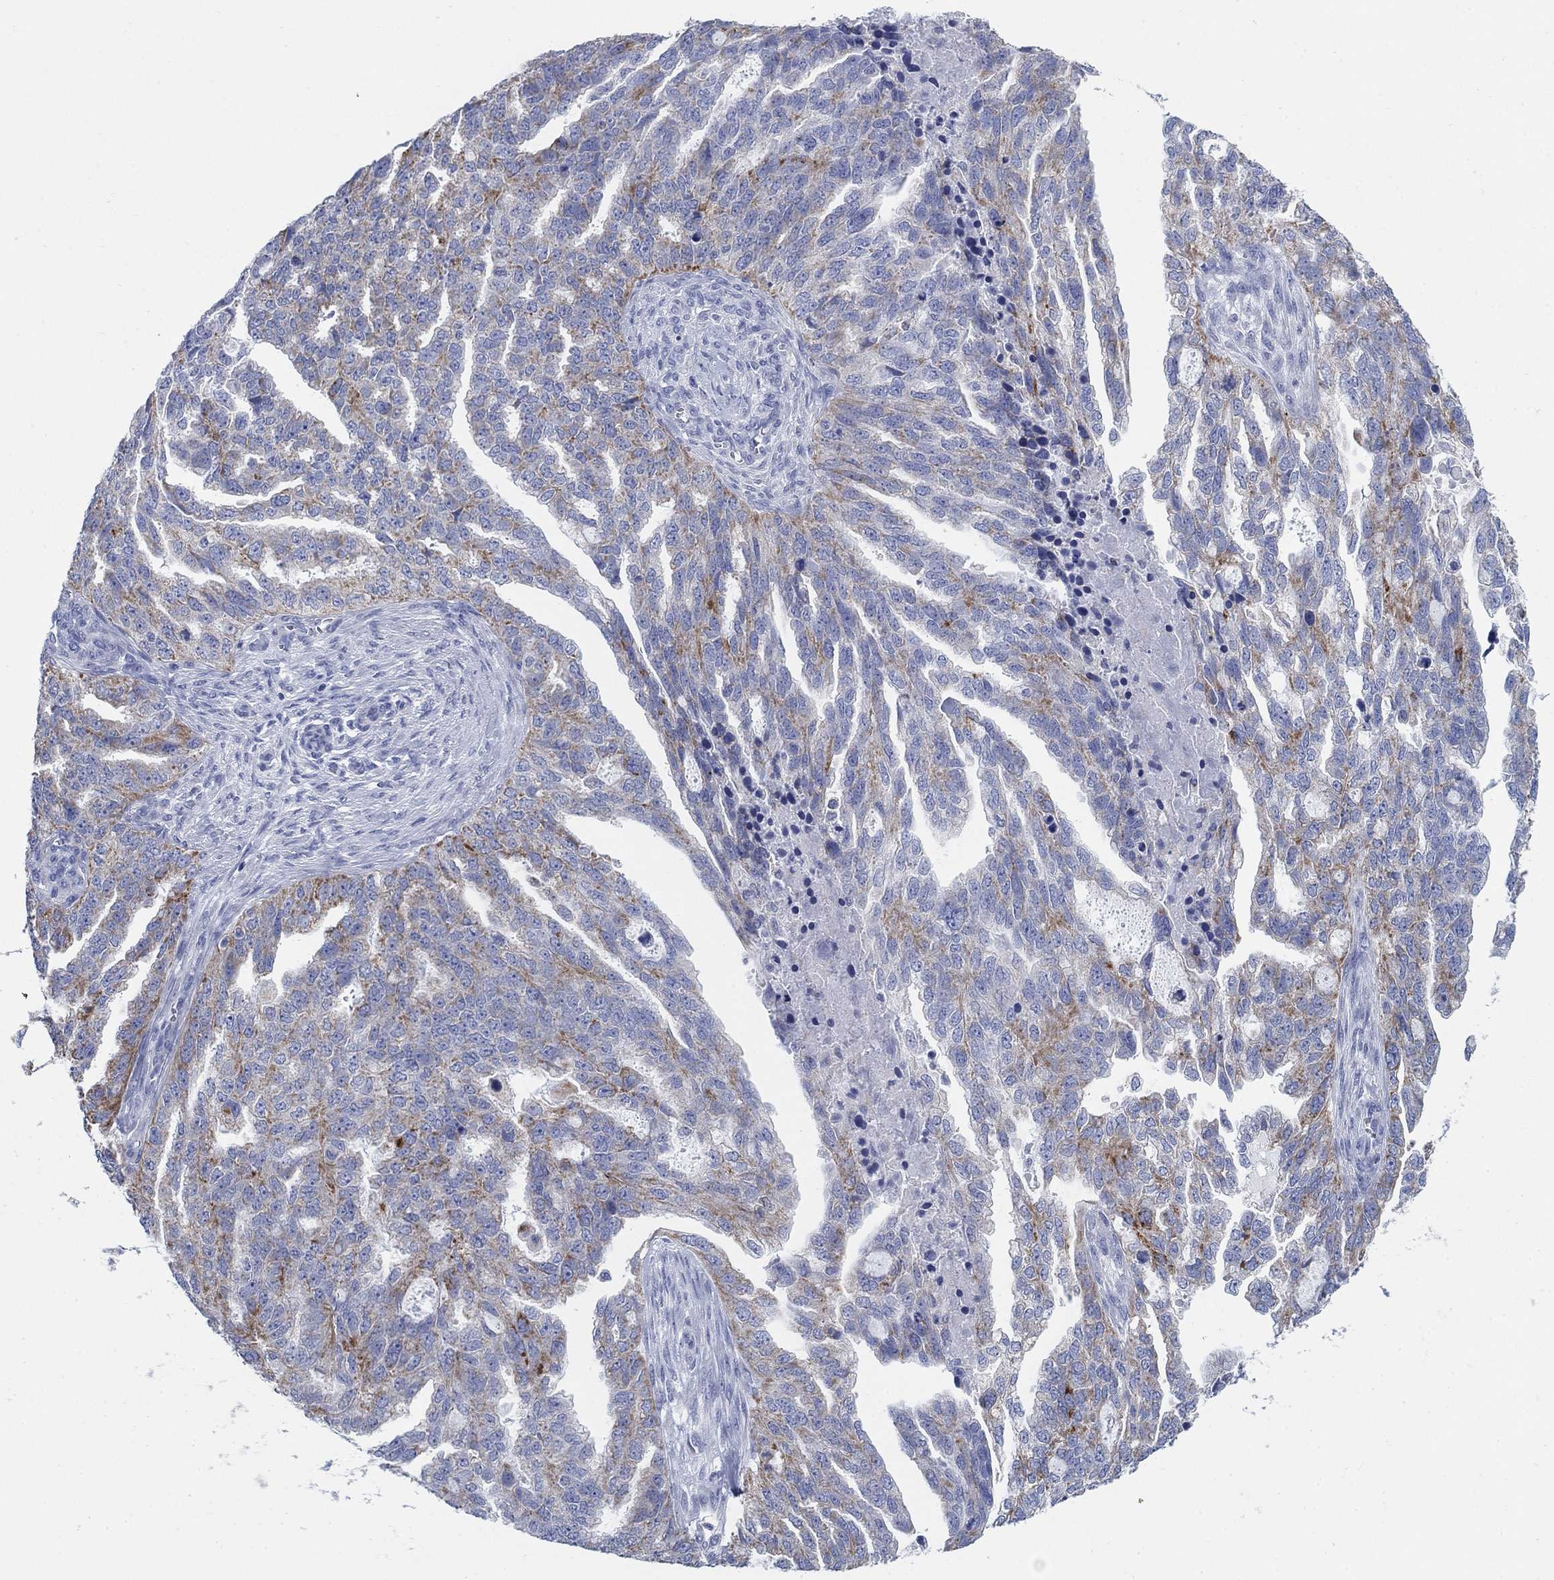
{"staining": {"intensity": "moderate", "quantity": "25%-75%", "location": "cytoplasmic/membranous"}, "tissue": "ovarian cancer", "cell_type": "Tumor cells", "image_type": "cancer", "snomed": [{"axis": "morphology", "description": "Cystadenocarcinoma, serous, NOS"}, {"axis": "topography", "description": "Ovary"}], "caption": "This is a photomicrograph of immunohistochemistry (IHC) staining of ovarian serous cystadenocarcinoma, which shows moderate positivity in the cytoplasmic/membranous of tumor cells.", "gene": "SCCPDH", "patient": {"sex": "female", "age": 51}}